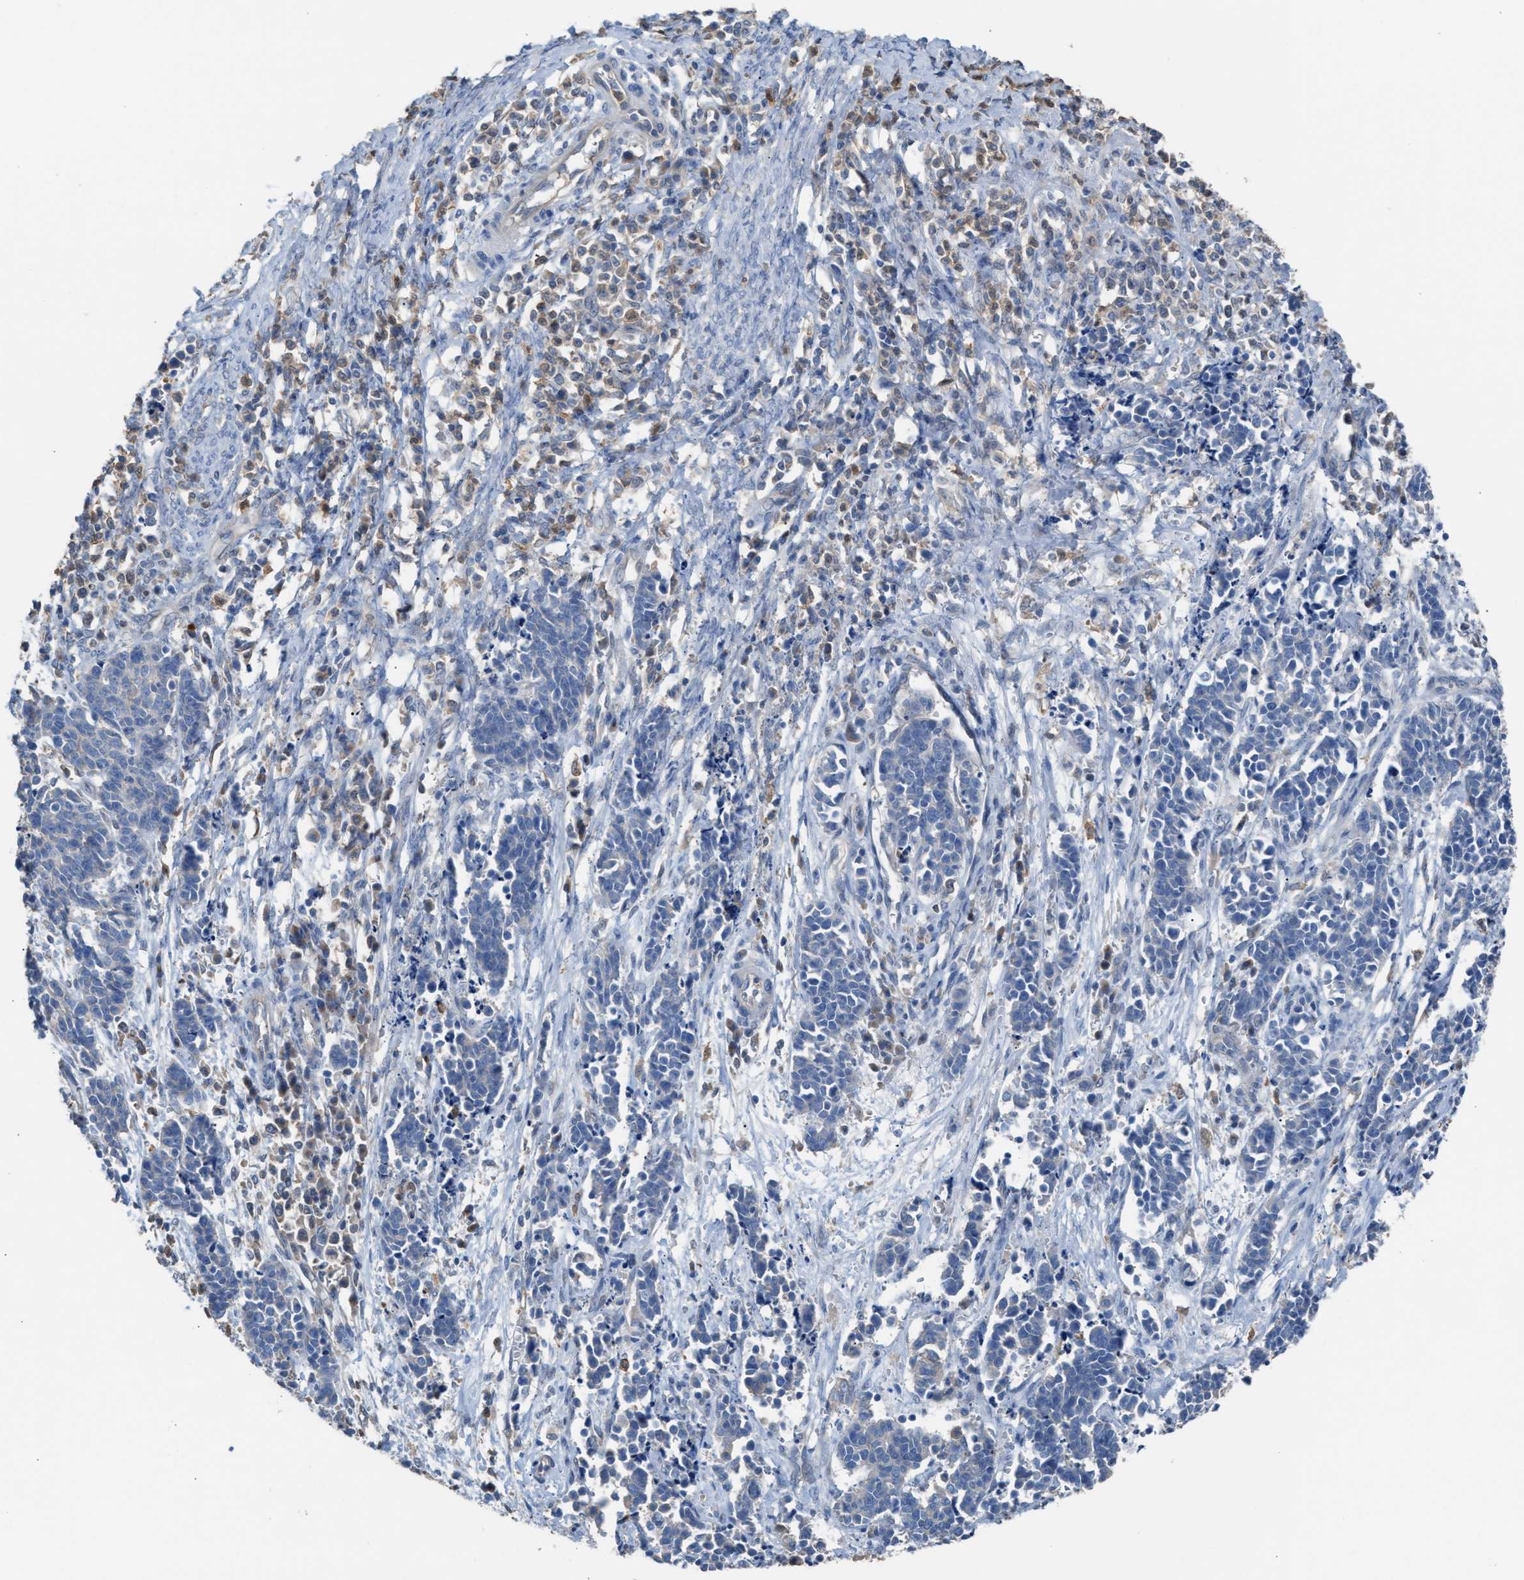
{"staining": {"intensity": "negative", "quantity": "none", "location": "none"}, "tissue": "cervical cancer", "cell_type": "Tumor cells", "image_type": "cancer", "snomed": [{"axis": "morphology", "description": "Squamous cell carcinoma, NOS"}, {"axis": "topography", "description": "Cervix"}], "caption": "Protein analysis of cervical cancer reveals no significant expression in tumor cells.", "gene": "NQO2", "patient": {"sex": "female", "age": 35}}